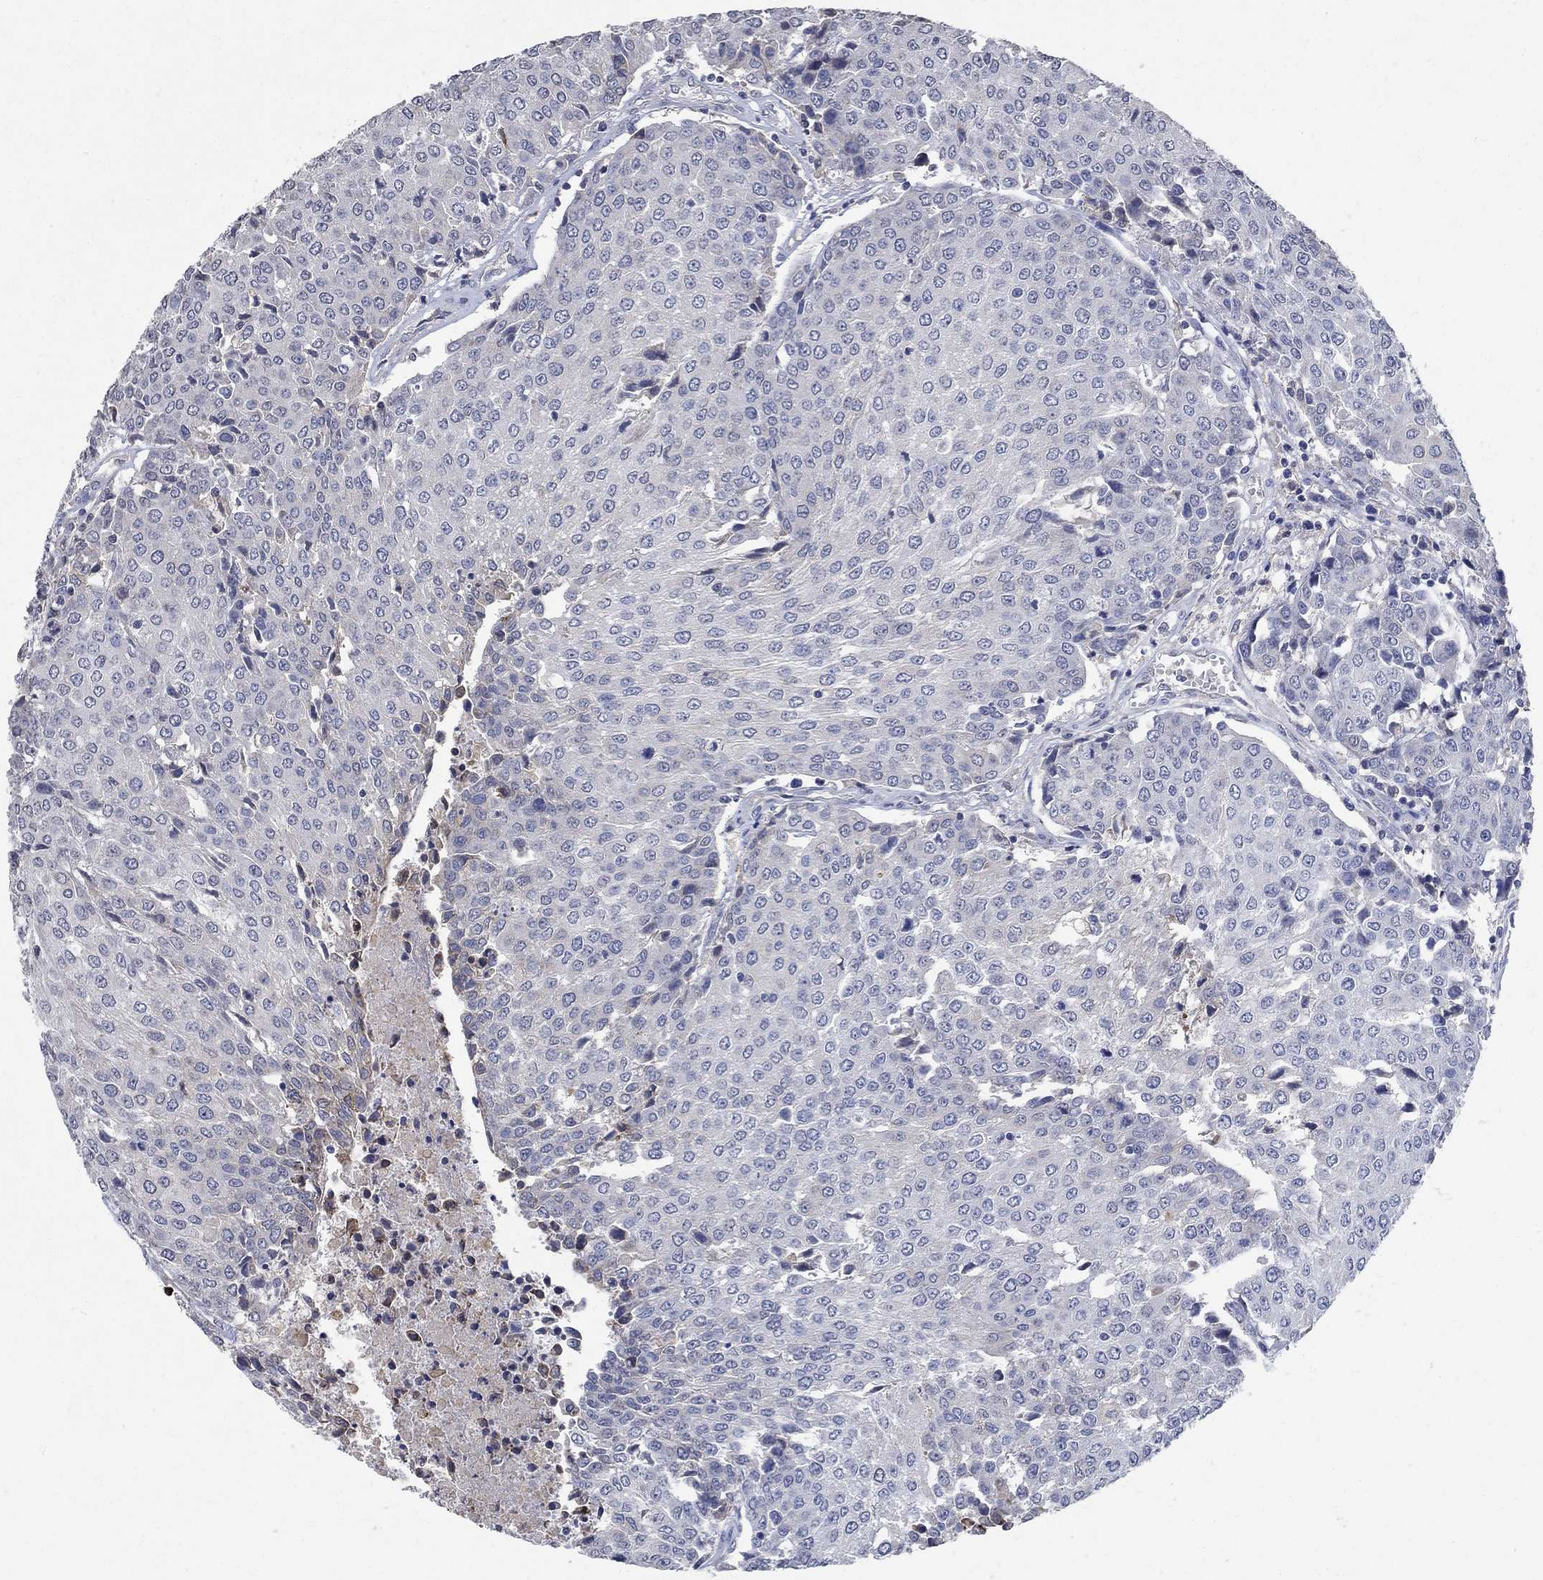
{"staining": {"intensity": "negative", "quantity": "none", "location": "none"}, "tissue": "urothelial cancer", "cell_type": "Tumor cells", "image_type": "cancer", "snomed": [{"axis": "morphology", "description": "Urothelial carcinoma, High grade"}, {"axis": "topography", "description": "Urinary bladder"}], "caption": "Tumor cells are negative for brown protein staining in high-grade urothelial carcinoma.", "gene": "TMEM169", "patient": {"sex": "female", "age": 85}}